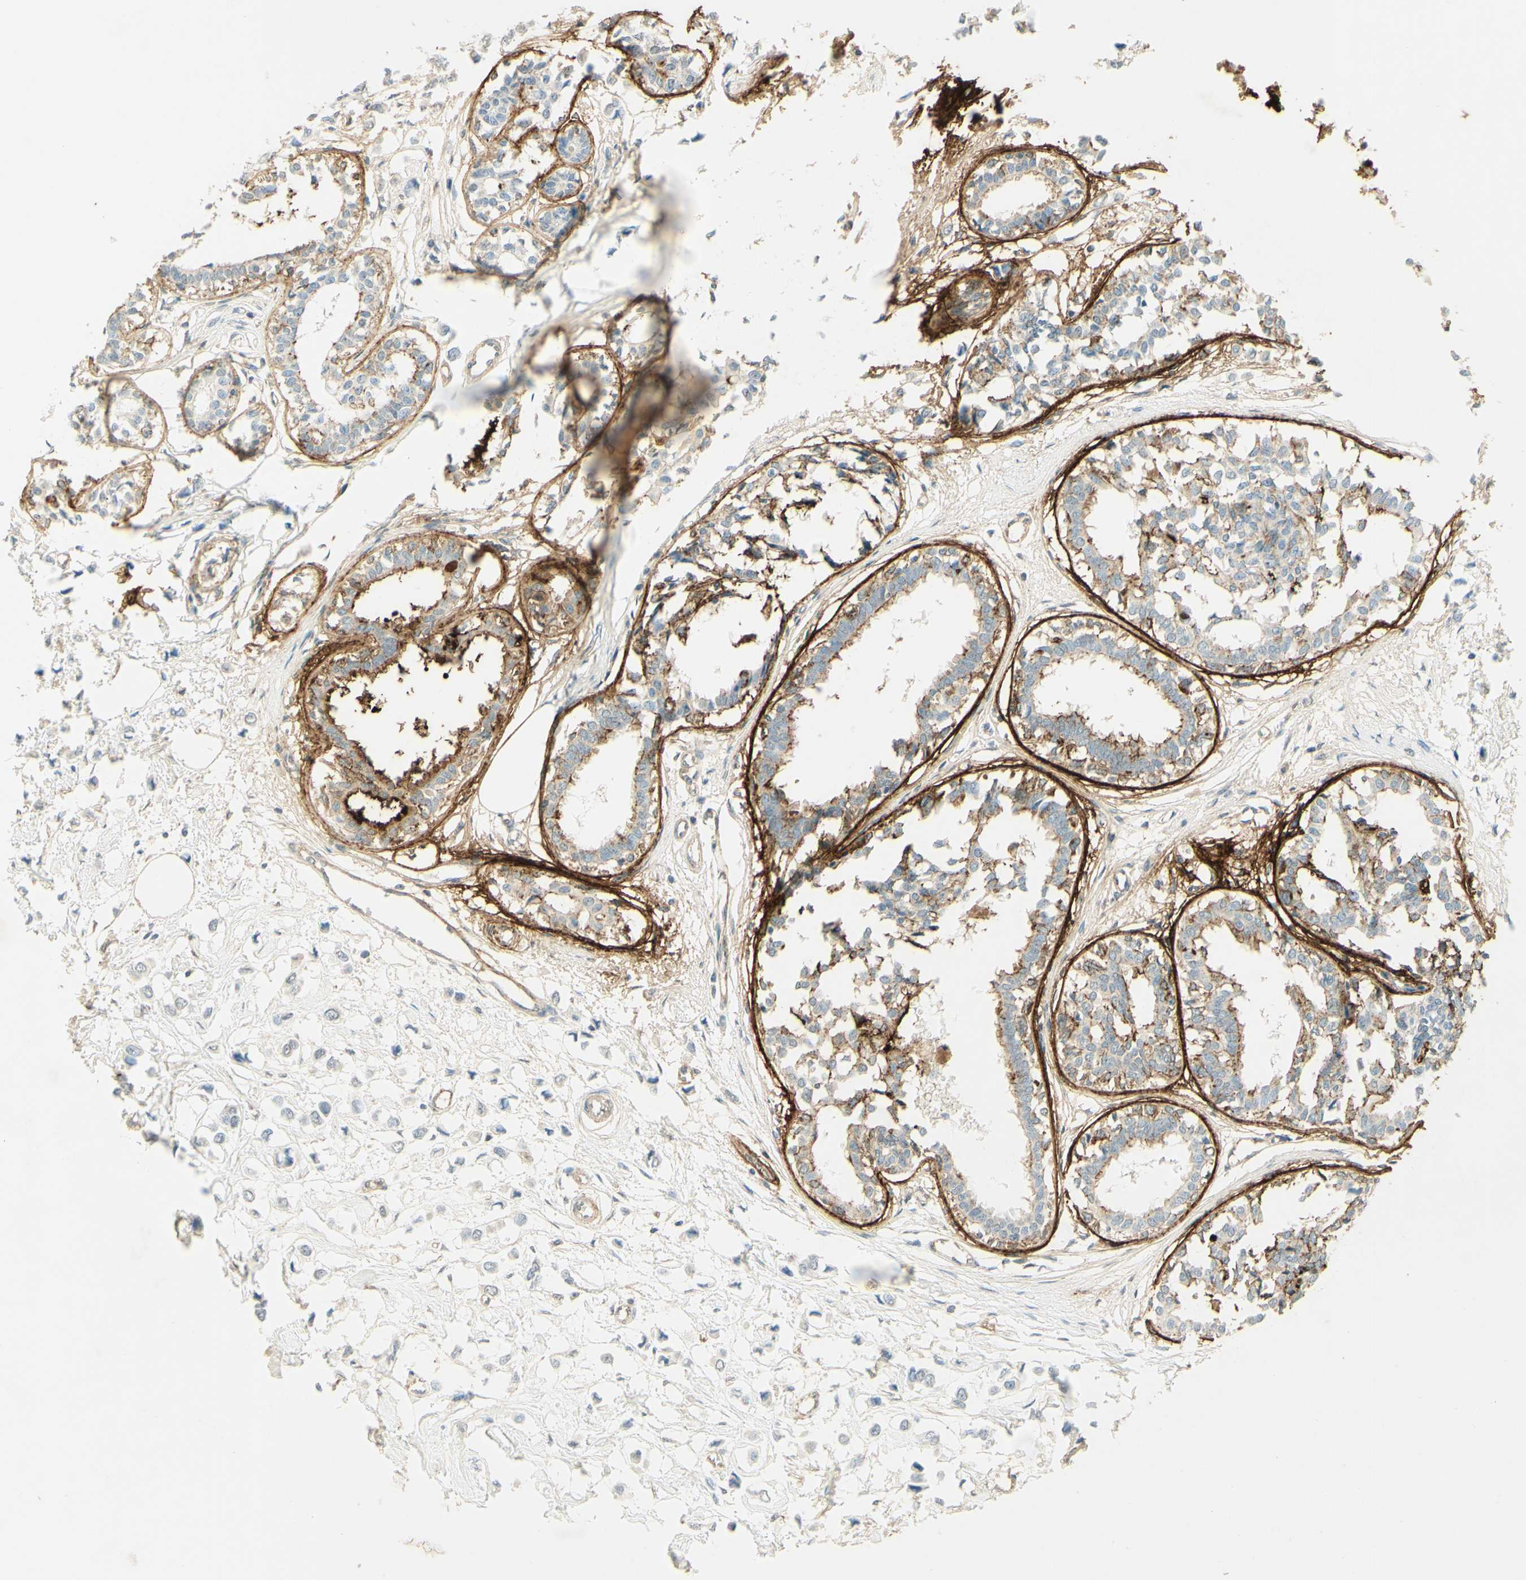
{"staining": {"intensity": "negative", "quantity": "none", "location": "none"}, "tissue": "breast cancer", "cell_type": "Tumor cells", "image_type": "cancer", "snomed": [{"axis": "morphology", "description": "Lobular carcinoma"}, {"axis": "topography", "description": "Breast"}], "caption": "IHC photomicrograph of human lobular carcinoma (breast) stained for a protein (brown), which displays no positivity in tumor cells.", "gene": "TNN", "patient": {"sex": "female", "age": 51}}